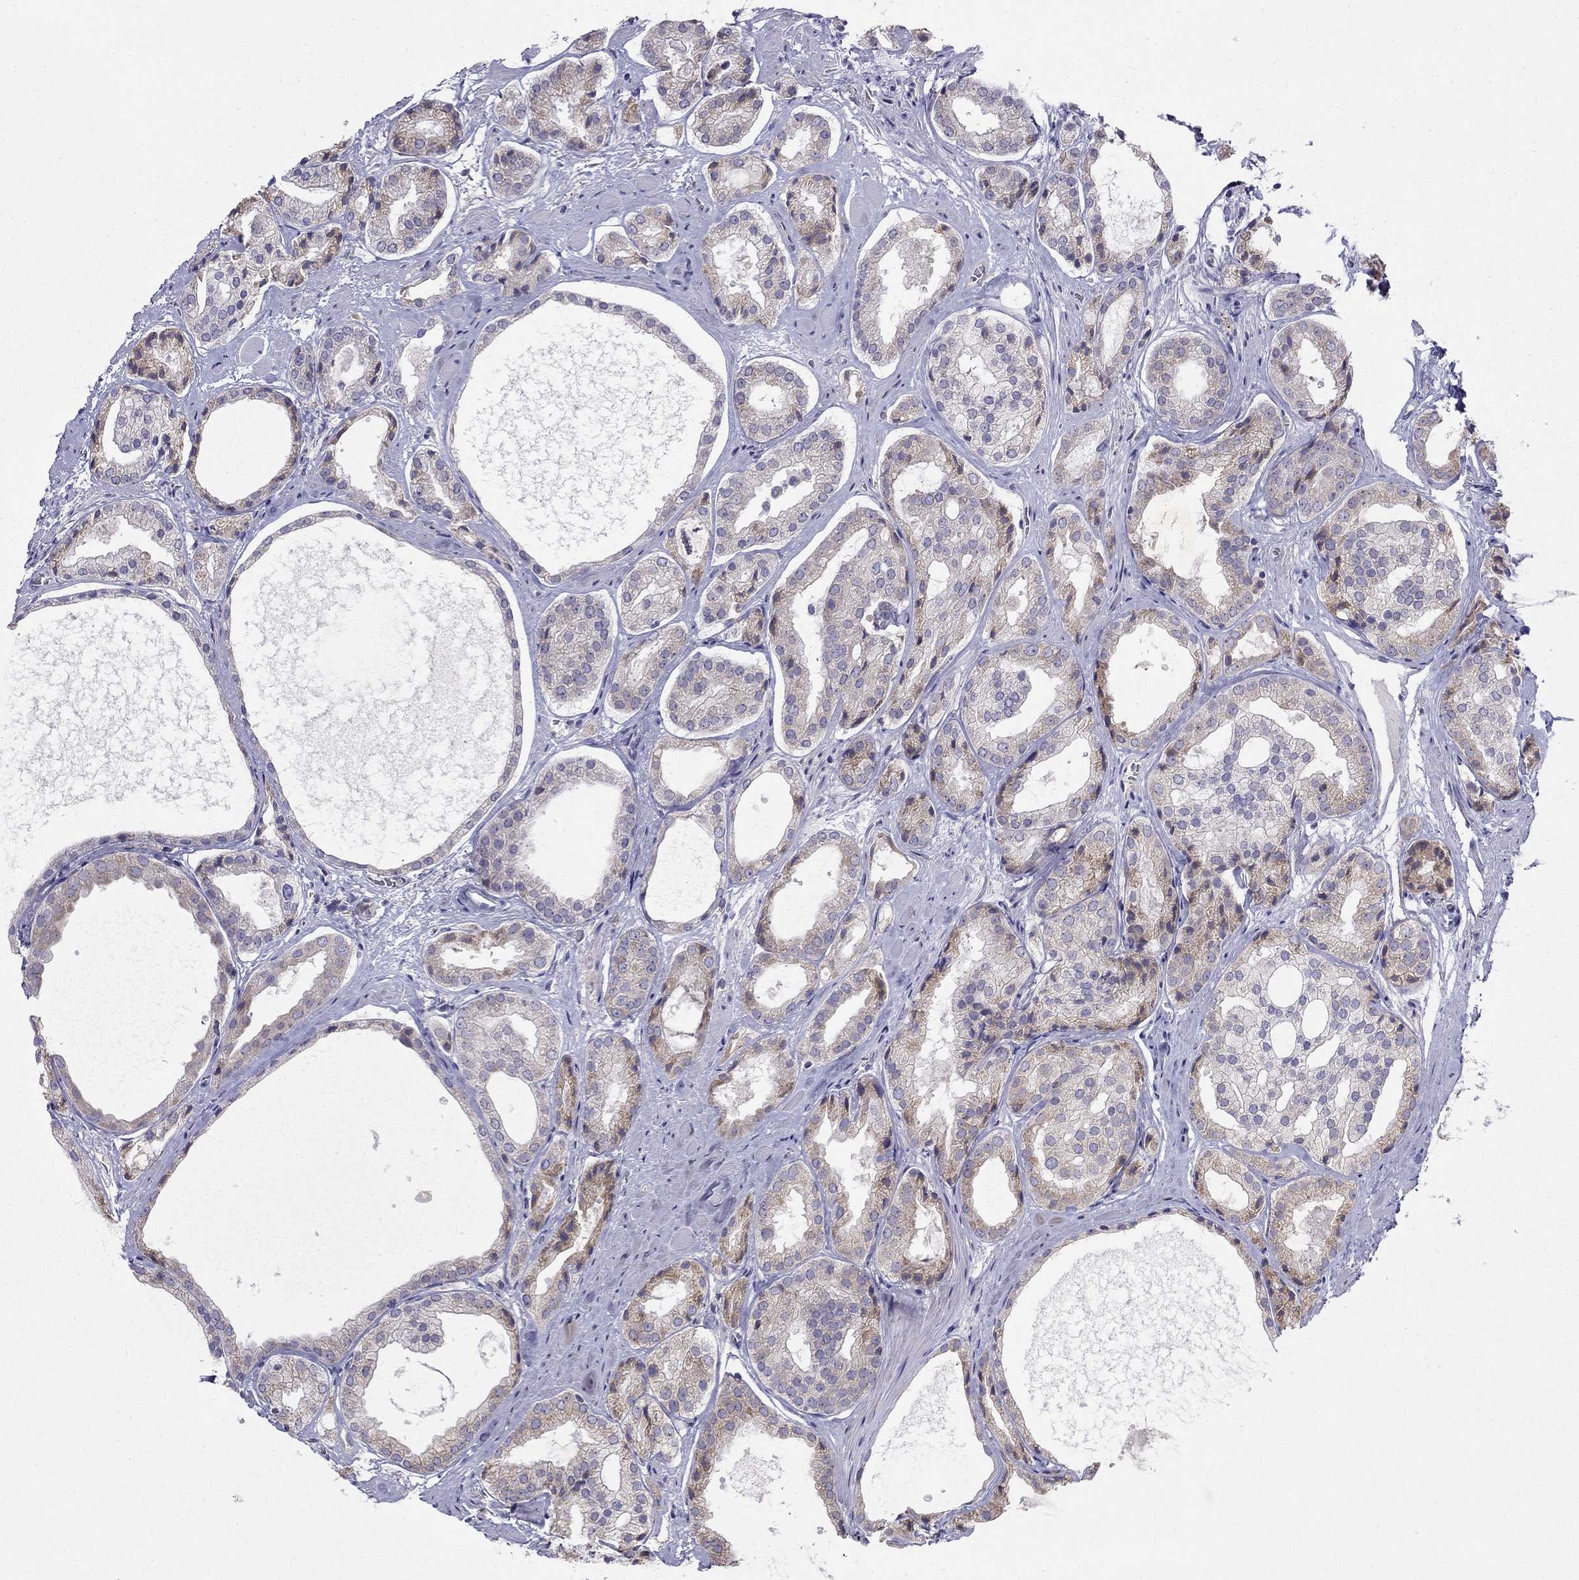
{"staining": {"intensity": "moderate", "quantity": "25%-75%", "location": "cytoplasmic/membranous"}, "tissue": "prostate cancer", "cell_type": "Tumor cells", "image_type": "cancer", "snomed": [{"axis": "morphology", "description": "Adenocarcinoma, Low grade"}, {"axis": "topography", "description": "Prostate"}], "caption": "Approximately 25%-75% of tumor cells in prostate cancer demonstrate moderate cytoplasmic/membranous protein expression as visualized by brown immunohistochemical staining.", "gene": "LONRF2", "patient": {"sex": "male", "age": 69}}